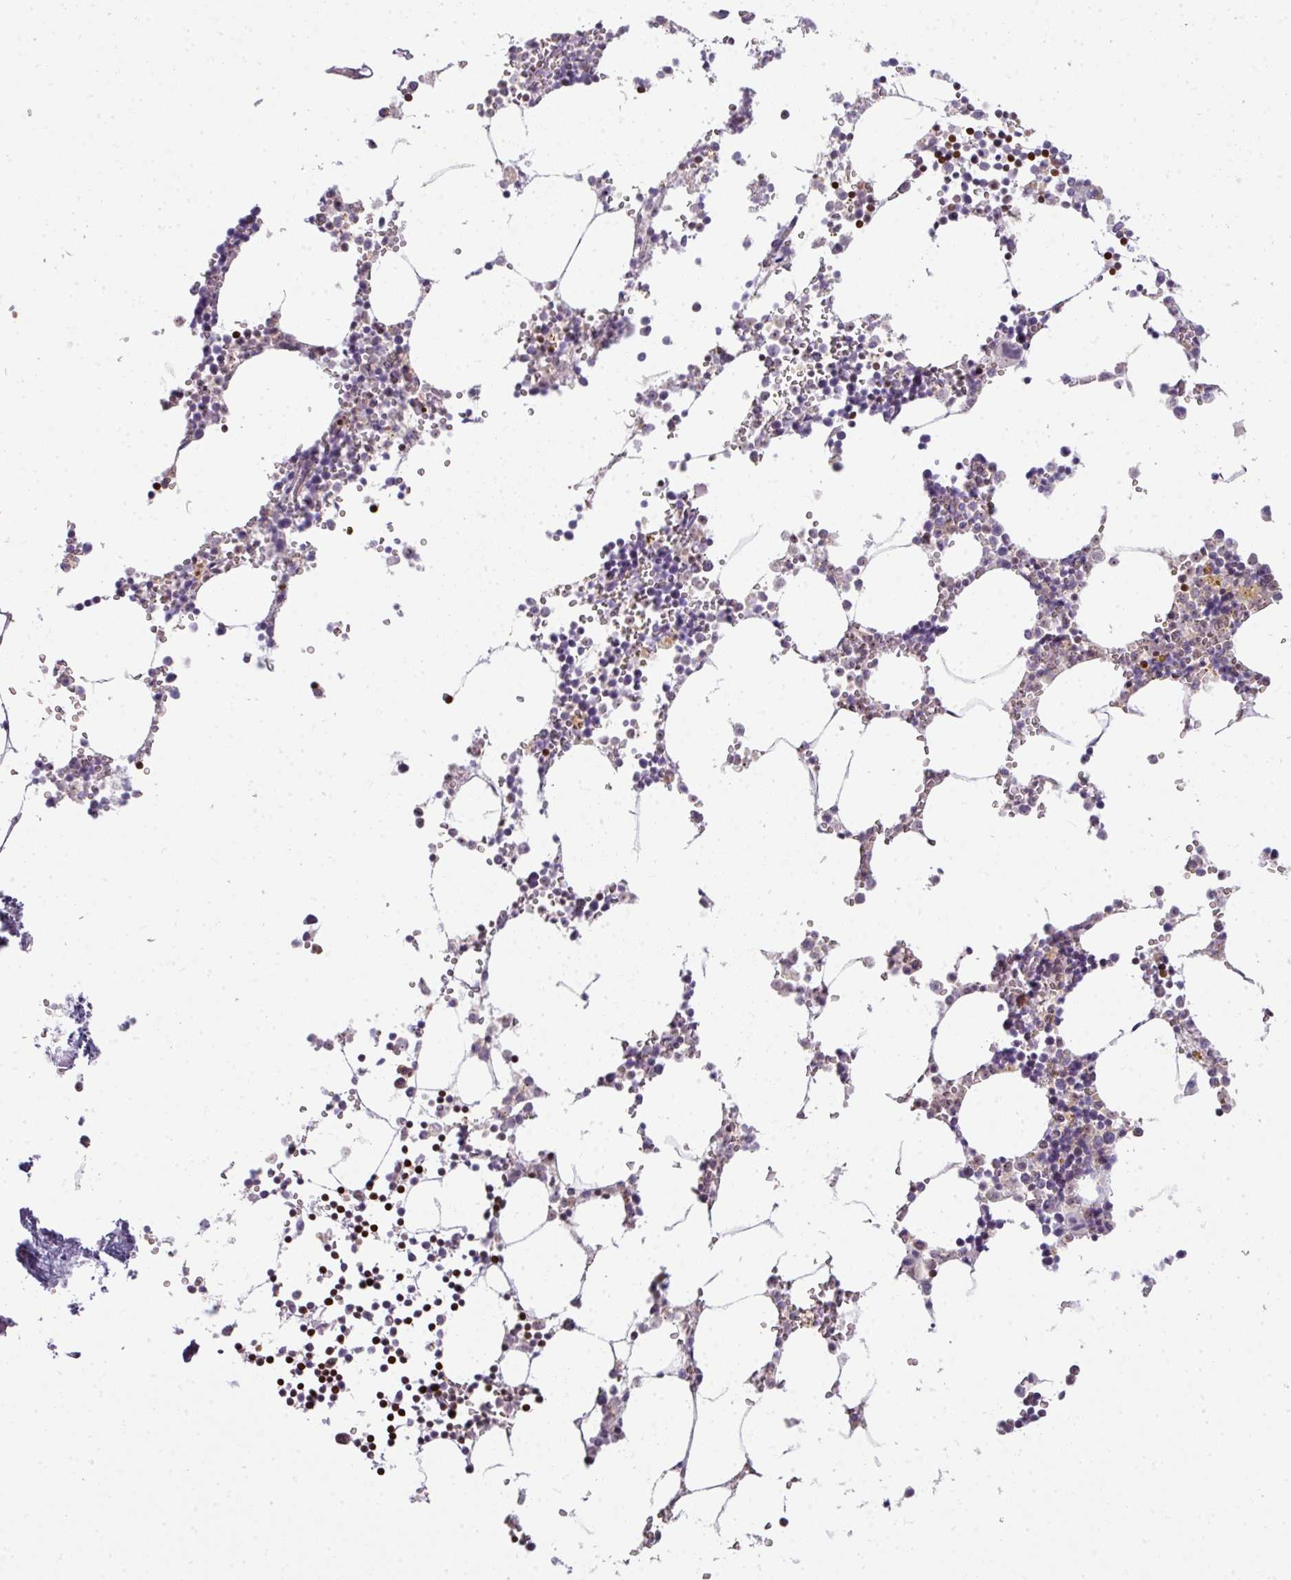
{"staining": {"intensity": "strong", "quantity": "<25%", "location": "nuclear"}, "tissue": "bone marrow", "cell_type": "Hematopoietic cells", "image_type": "normal", "snomed": [{"axis": "morphology", "description": "Normal tissue, NOS"}, {"axis": "topography", "description": "Bone marrow"}], "caption": "Approximately <25% of hematopoietic cells in unremarkable bone marrow exhibit strong nuclear protein expression as visualized by brown immunohistochemical staining.", "gene": "STAT5A", "patient": {"sex": "male", "age": 54}}